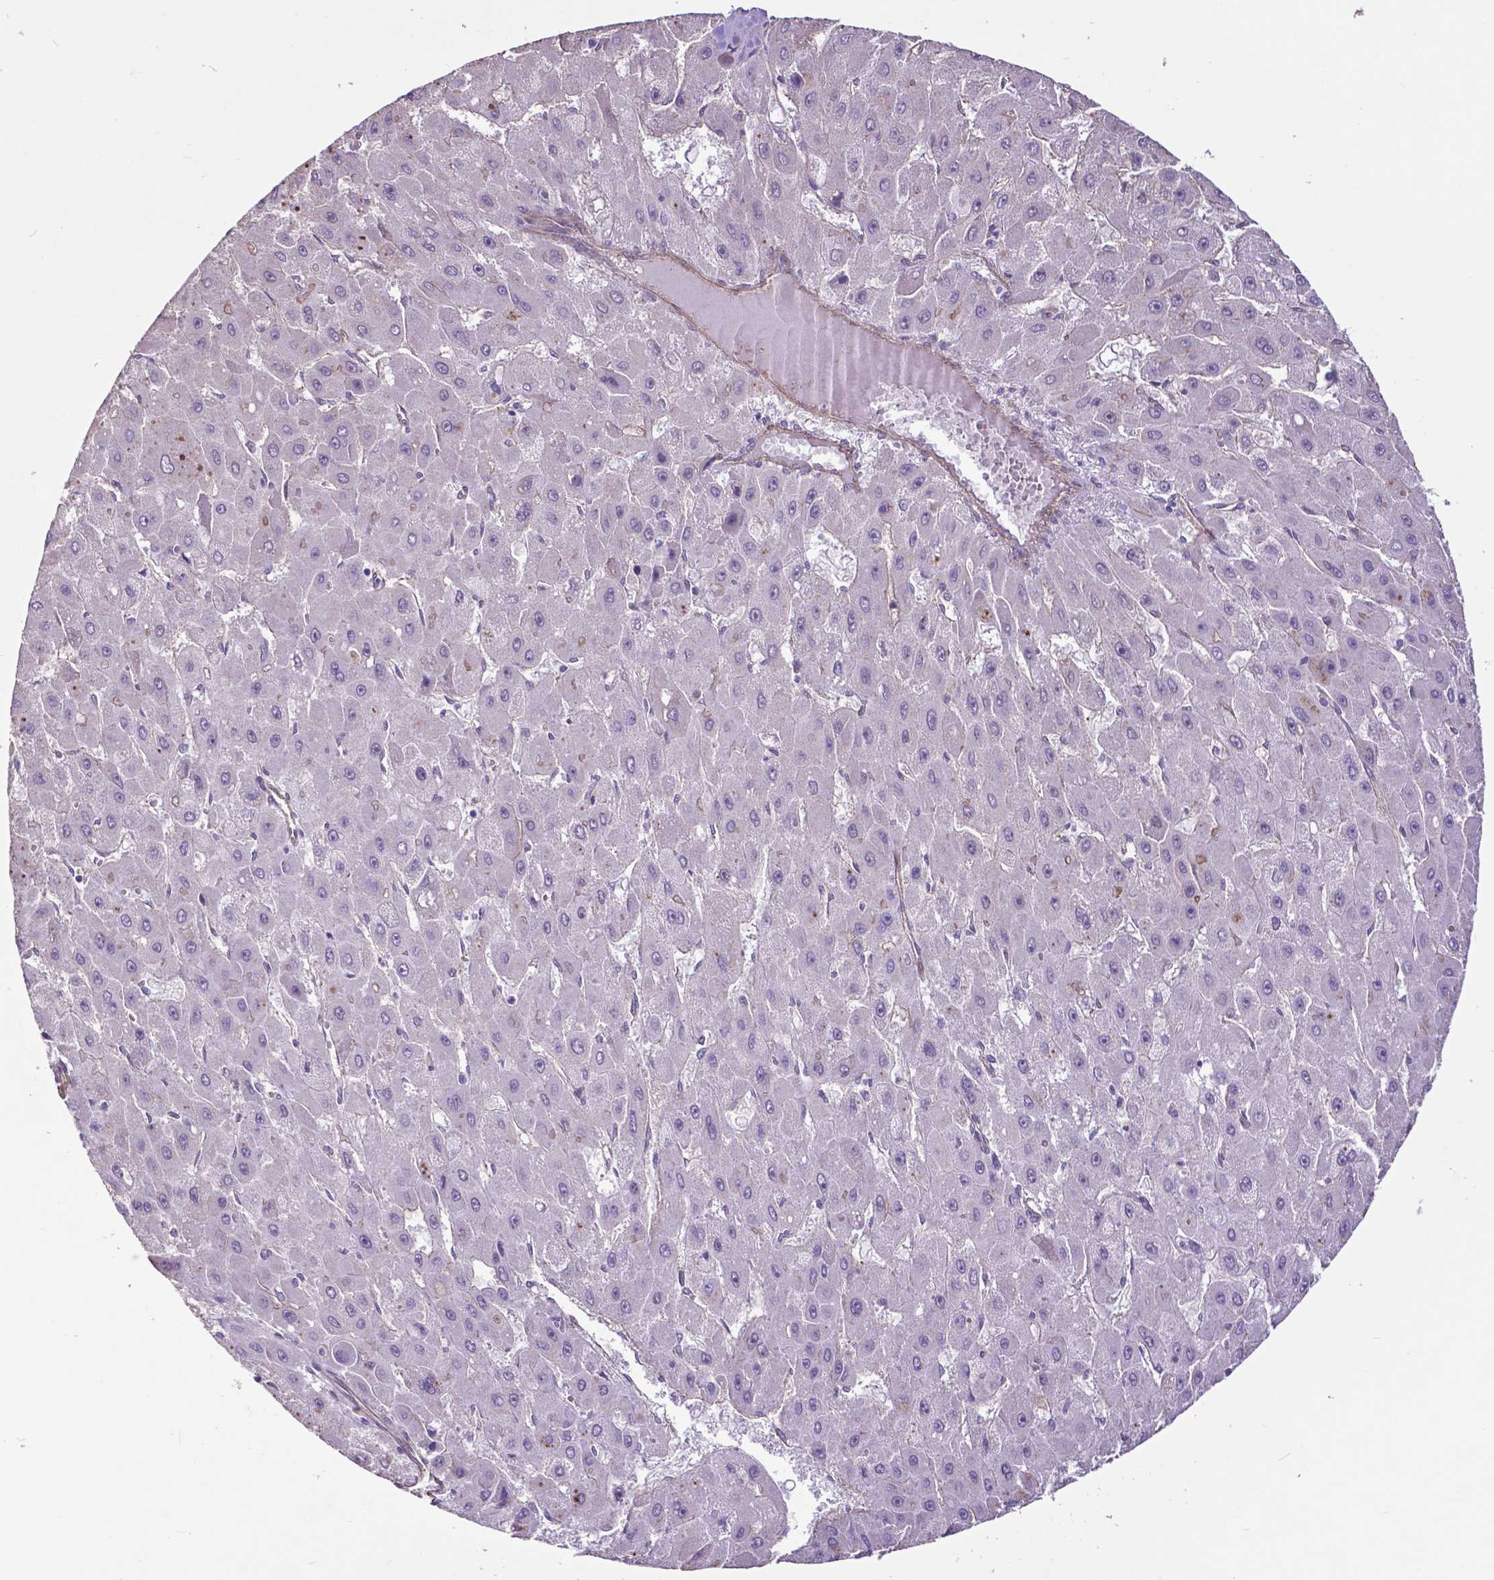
{"staining": {"intensity": "negative", "quantity": "none", "location": "none"}, "tissue": "liver cancer", "cell_type": "Tumor cells", "image_type": "cancer", "snomed": [{"axis": "morphology", "description": "Carcinoma, Hepatocellular, NOS"}, {"axis": "topography", "description": "Liver"}], "caption": "Immunohistochemistry micrograph of liver hepatocellular carcinoma stained for a protein (brown), which exhibits no expression in tumor cells.", "gene": "PDLIM1", "patient": {"sex": "female", "age": 25}}